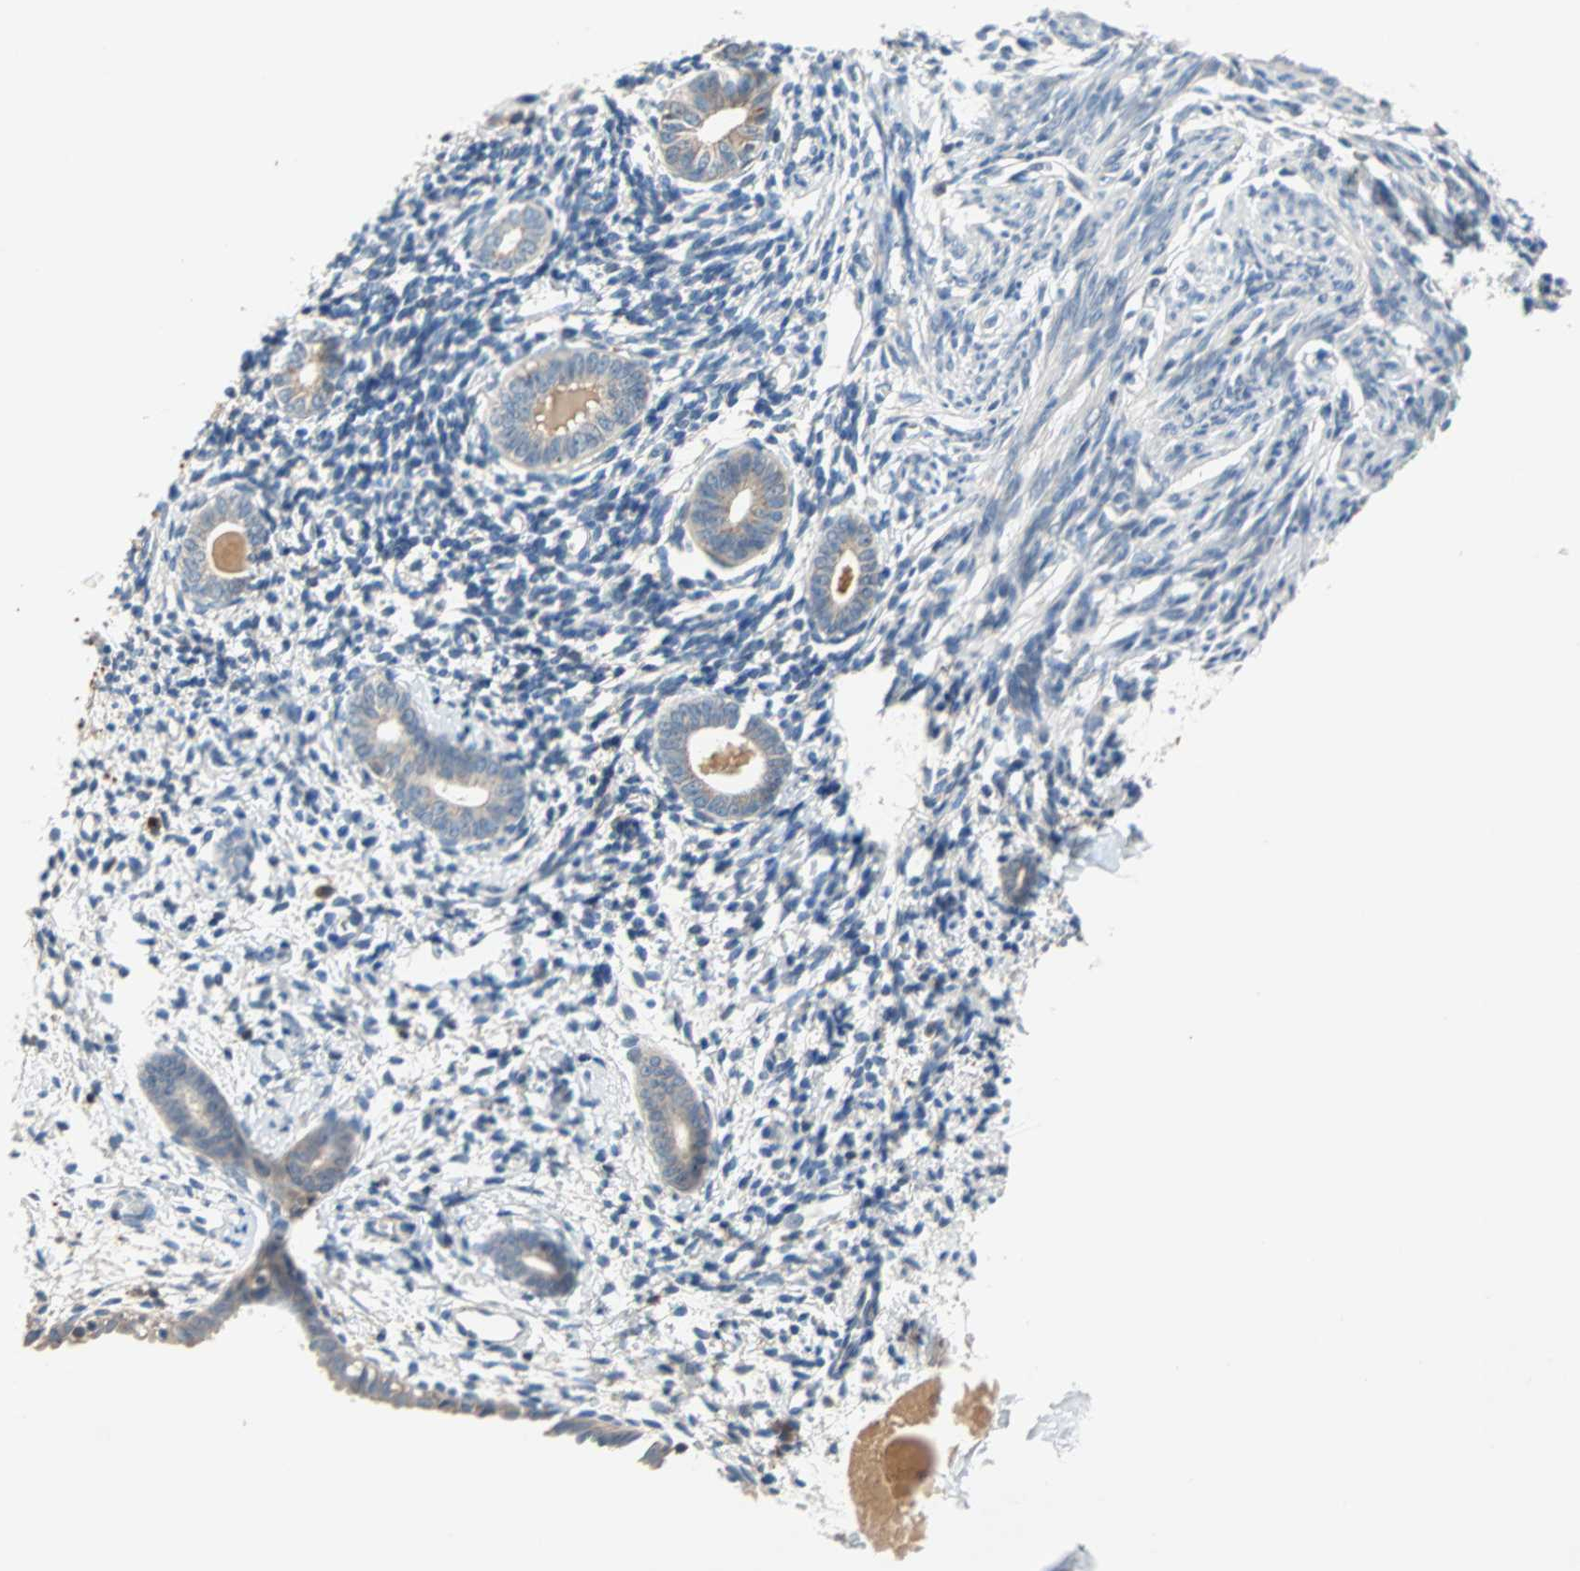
{"staining": {"intensity": "weak", "quantity": "<25%", "location": "cytoplasmic/membranous"}, "tissue": "endometrium", "cell_type": "Cells in endometrial stroma", "image_type": "normal", "snomed": [{"axis": "morphology", "description": "Normal tissue, NOS"}, {"axis": "topography", "description": "Endometrium"}], "caption": "IHC photomicrograph of benign human endometrium stained for a protein (brown), which demonstrates no staining in cells in endometrial stroma.", "gene": "MAP4K1", "patient": {"sex": "female", "age": 71}}